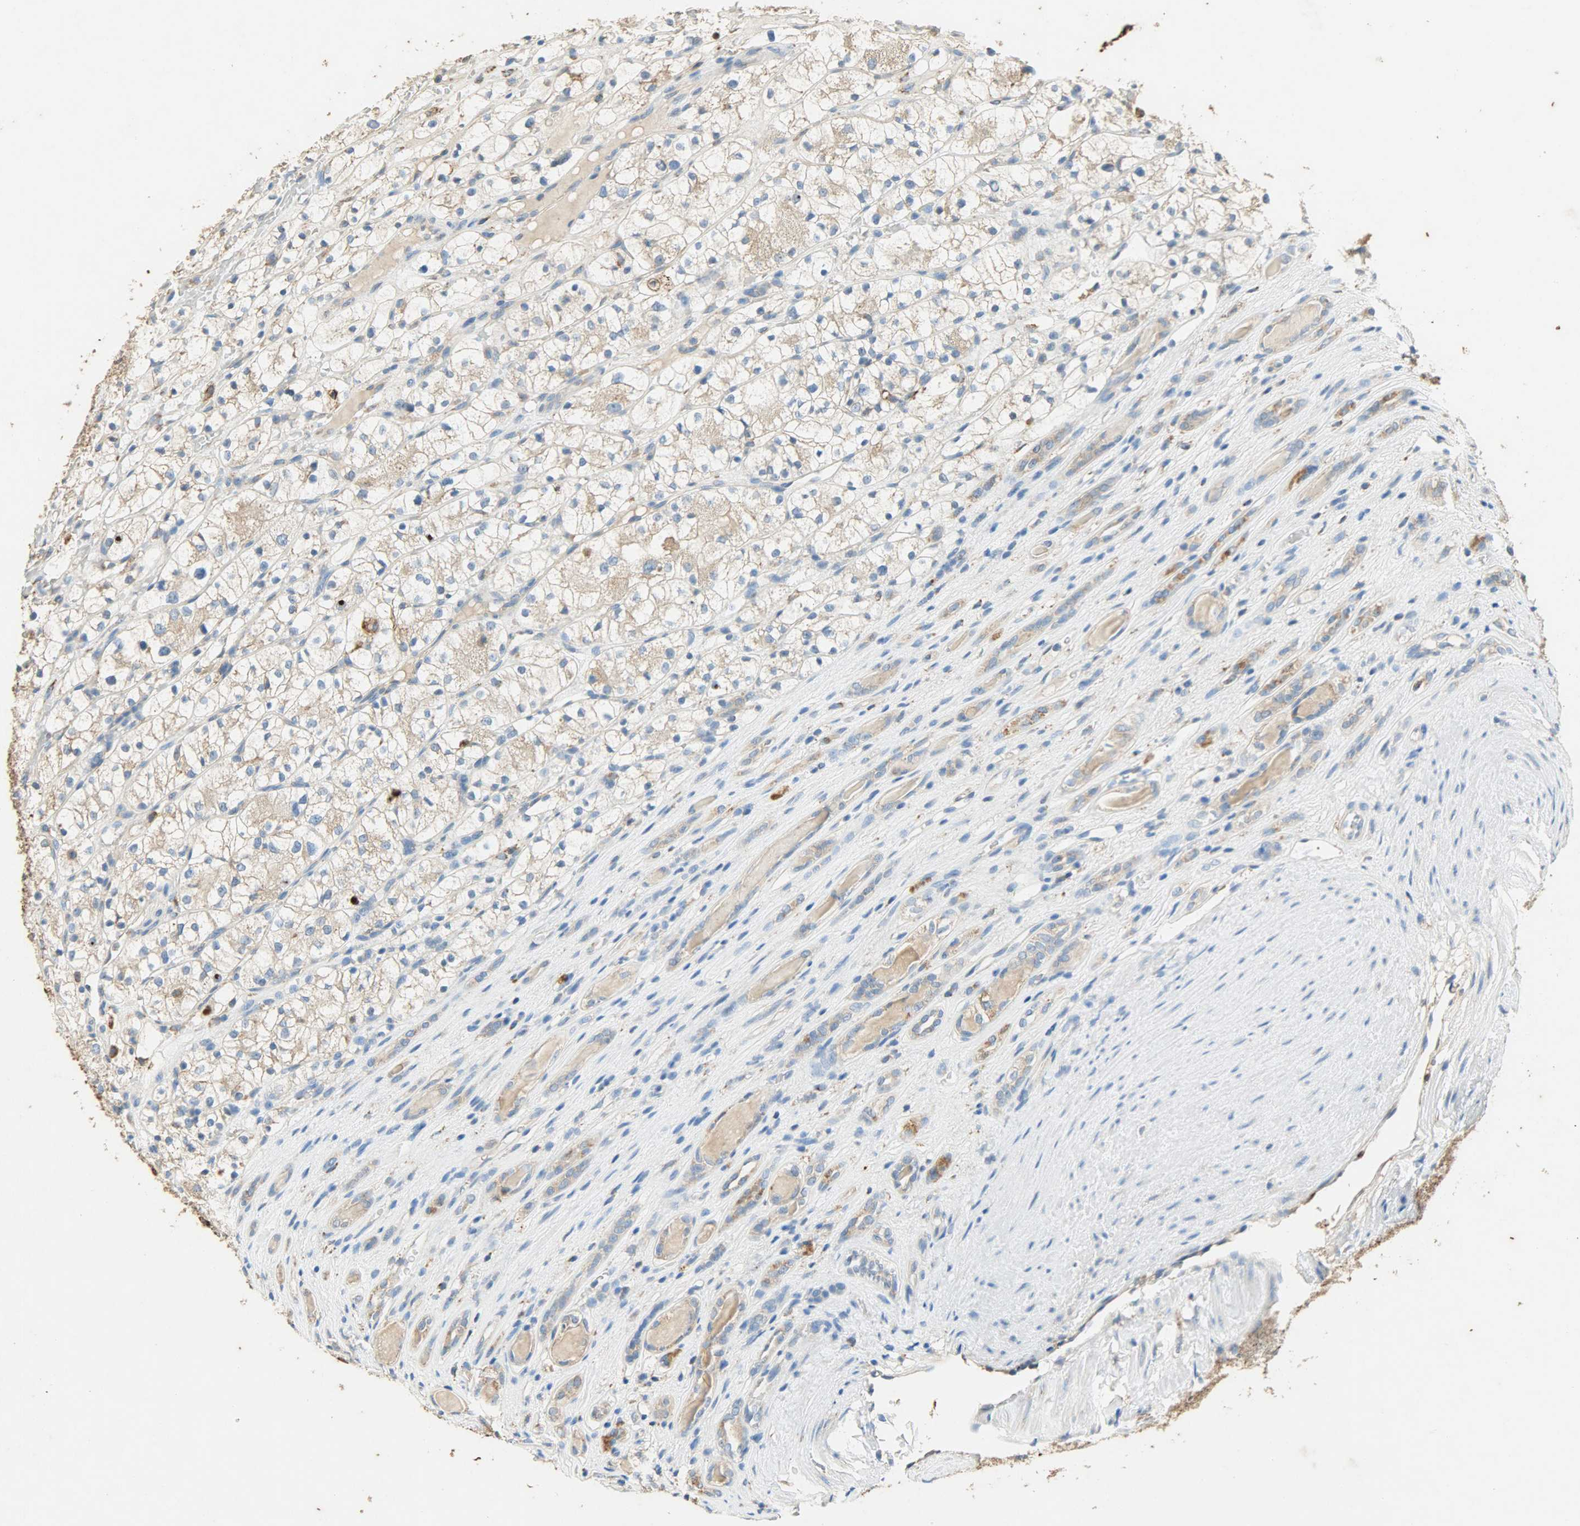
{"staining": {"intensity": "moderate", "quantity": "25%-75%", "location": "cytoplasmic/membranous"}, "tissue": "renal cancer", "cell_type": "Tumor cells", "image_type": "cancer", "snomed": [{"axis": "morphology", "description": "Adenocarcinoma, NOS"}, {"axis": "topography", "description": "Kidney"}], "caption": "A brown stain shows moderate cytoplasmic/membranous expression of a protein in adenocarcinoma (renal) tumor cells.", "gene": "HSPA5", "patient": {"sex": "female", "age": 60}}